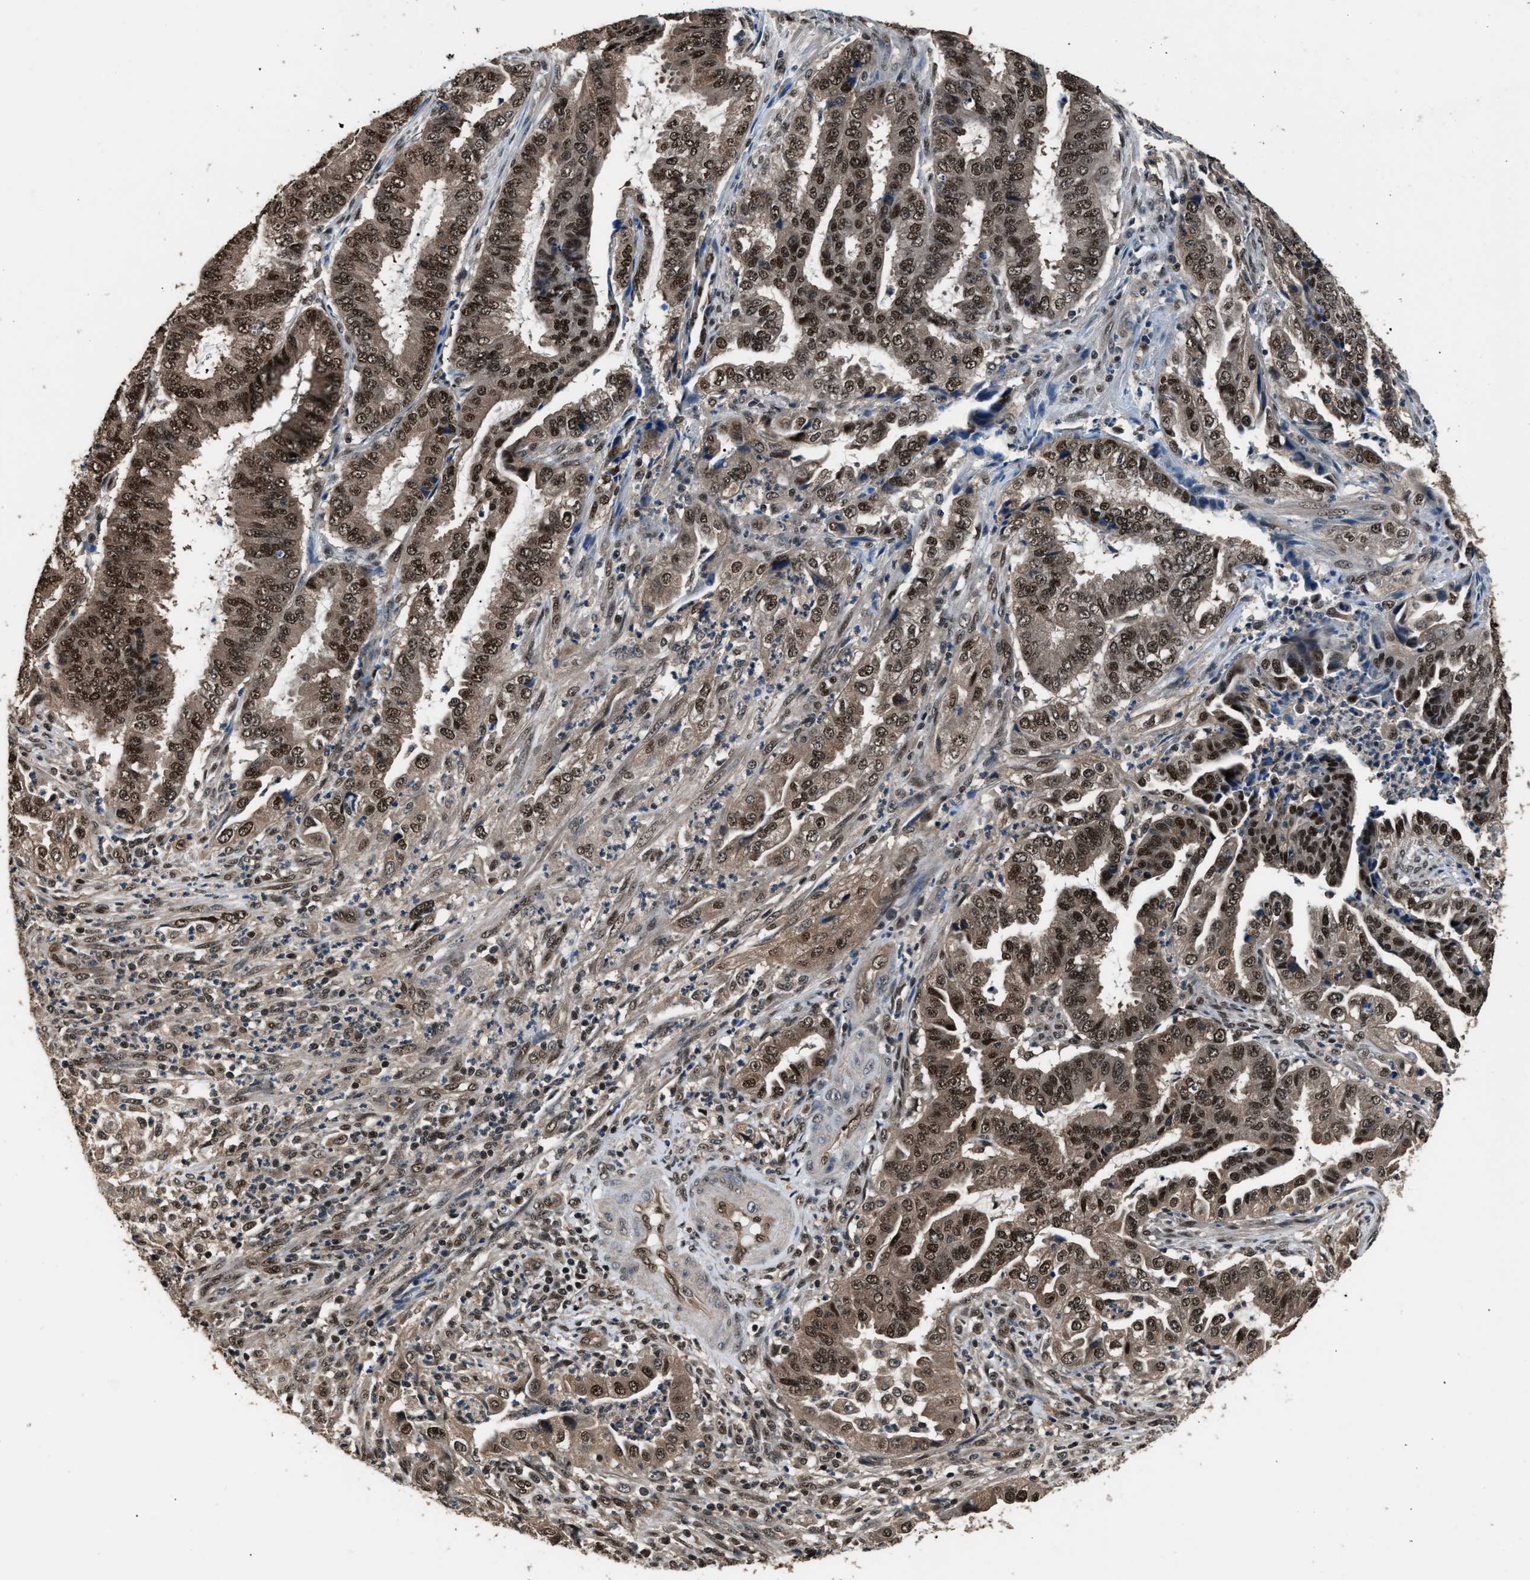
{"staining": {"intensity": "moderate", "quantity": ">75%", "location": "cytoplasmic/membranous,nuclear"}, "tissue": "endometrial cancer", "cell_type": "Tumor cells", "image_type": "cancer", "snomed": [{"axis": "morphology", "description": "Adenocarcinoma, NOS"}, {"axis": "topography", "description": "Endometrium"}], "caption": "Human endometrial cancer (adenocarcinoma) stained for a protein (brown) exhibits moderate cytoplasmic/membranous and nuclear positive expression in about >75% of tumor cells.", "gene": "DFFA", "patient": {"sex": "female", "age": 51}}